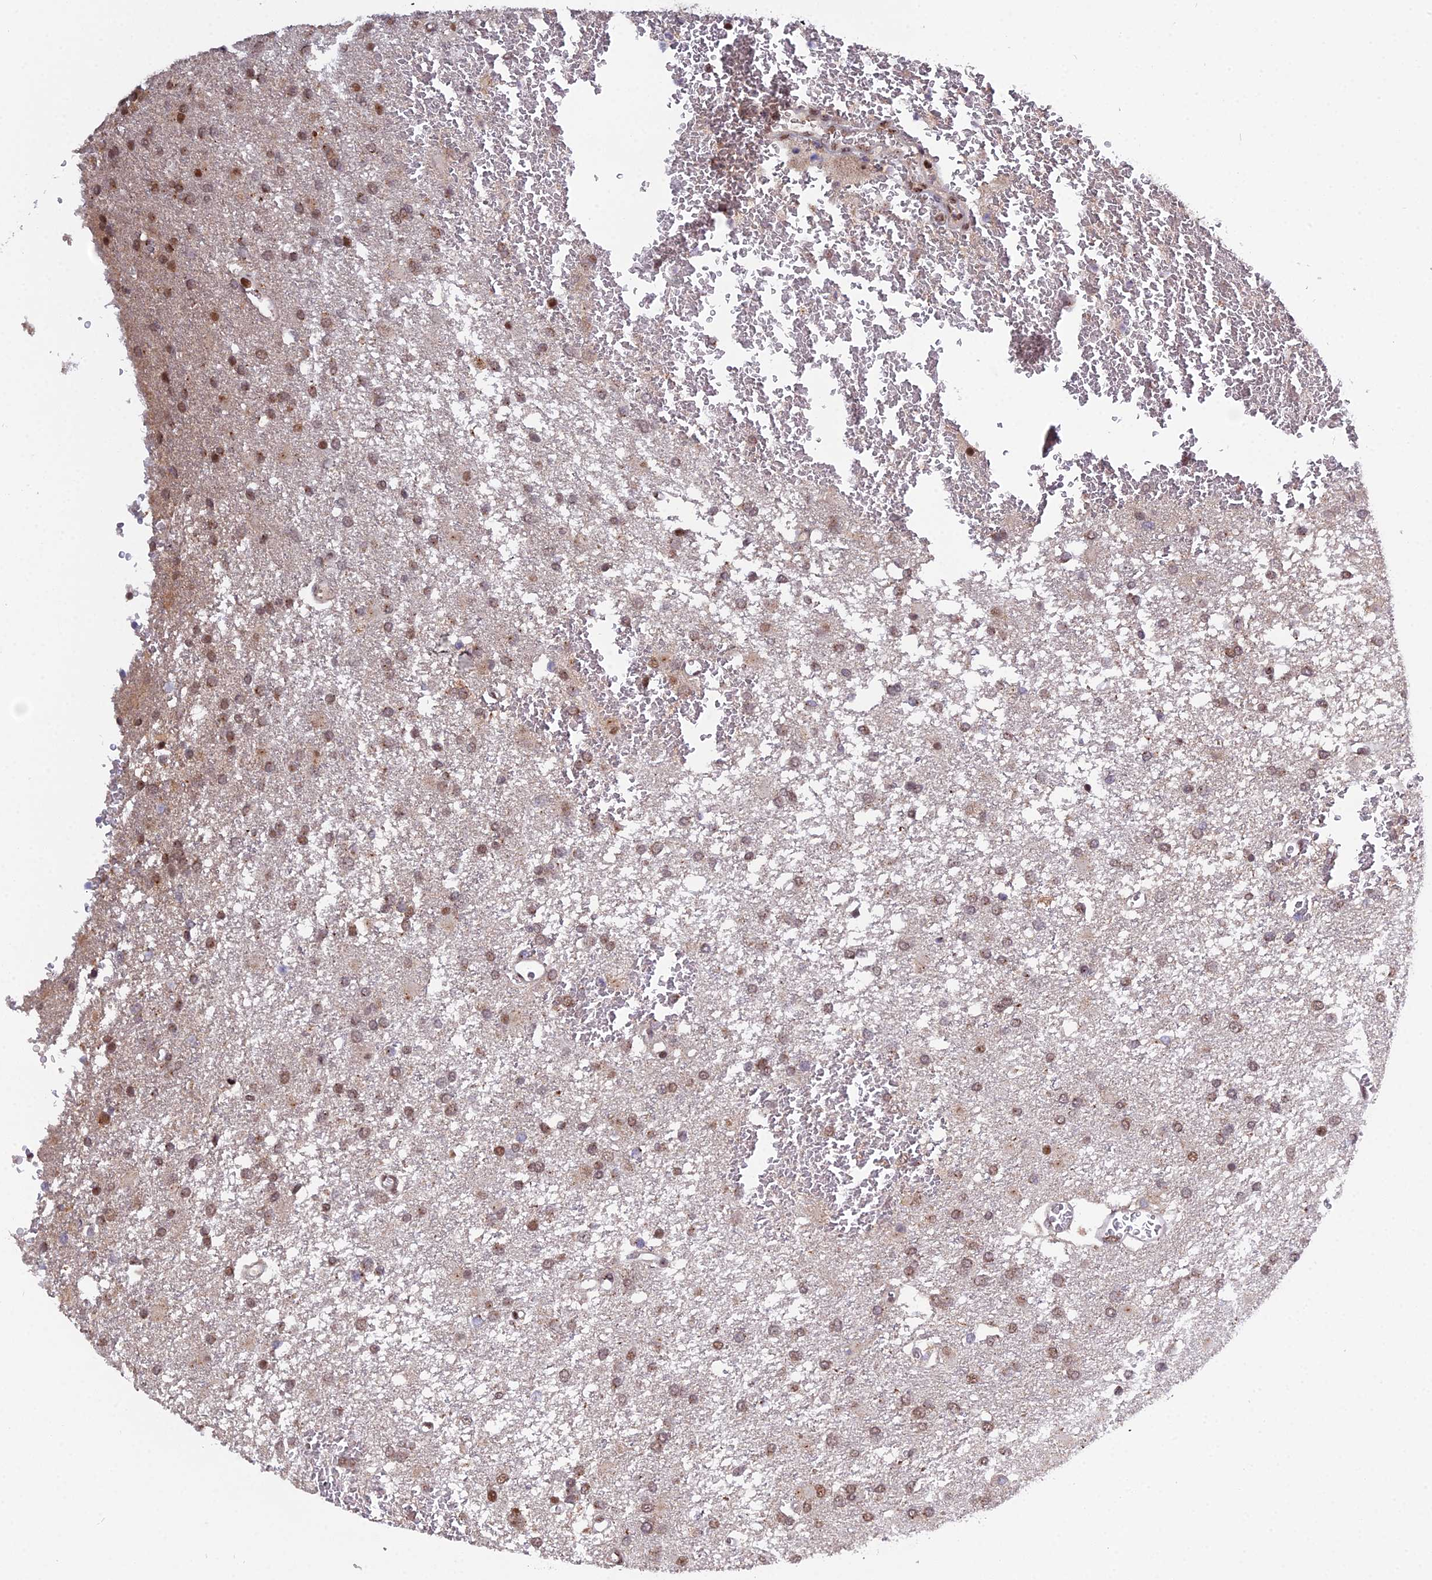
{"staining": {"intensity": "moderate", "quantity": ">75%", "location": "nuclear"}, "tissue": "glioma", "cell_type": "Tumor cells", "image_type": "cancer", "snomed": [{"axis": "morphology", "description": "Glioma, malignant, High grade"}, {"axis": "topography", "description": "Brain"}], "caption": "Glioma was stained to show a protein in brown. There is medium levels of moderate nuclear expression in approximately >75% of tumor cells.", "gene": "ARL2", "patient": {"sex": "female", "age": 74}}